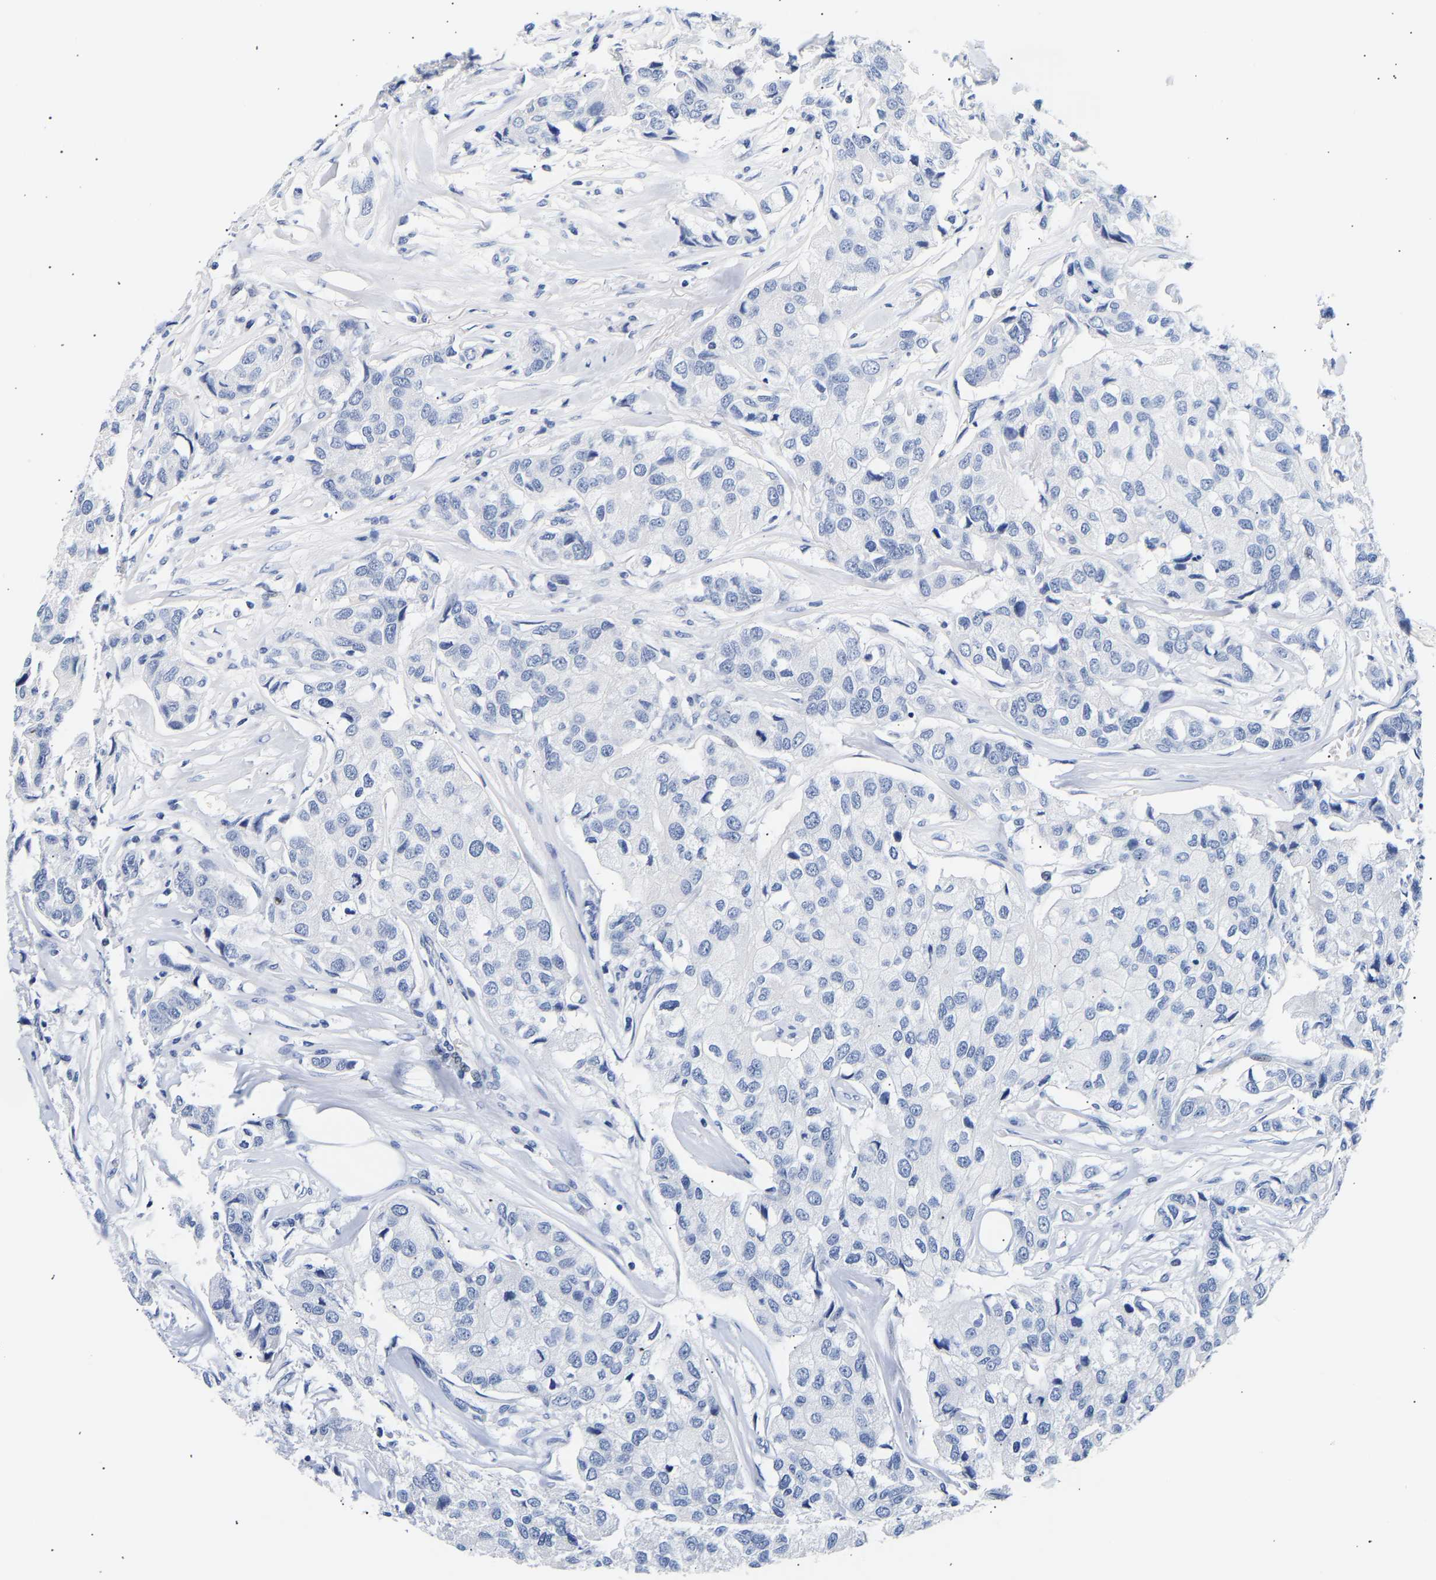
{"staining": {"intensity": "negative", "quantity": "none", "location": "none"}, "tissue": "breast cancer", "cell_type": "Tumor cells", "image_type": "cancer", "snomed": [{"axis": "morphology", "description": "Duct carcinoma"}, {"axis": "topography", "description": "Breast"}], "caption": "Breast cancer was stained to show a protein in brown. There is no significant expression in tumor cells. The staining is performed using DAB brown chromogen with nuclei counter-stained in using hematoxylin.", "gene": "SPINK2", "patient": {"sex": "female", "age": 80}}